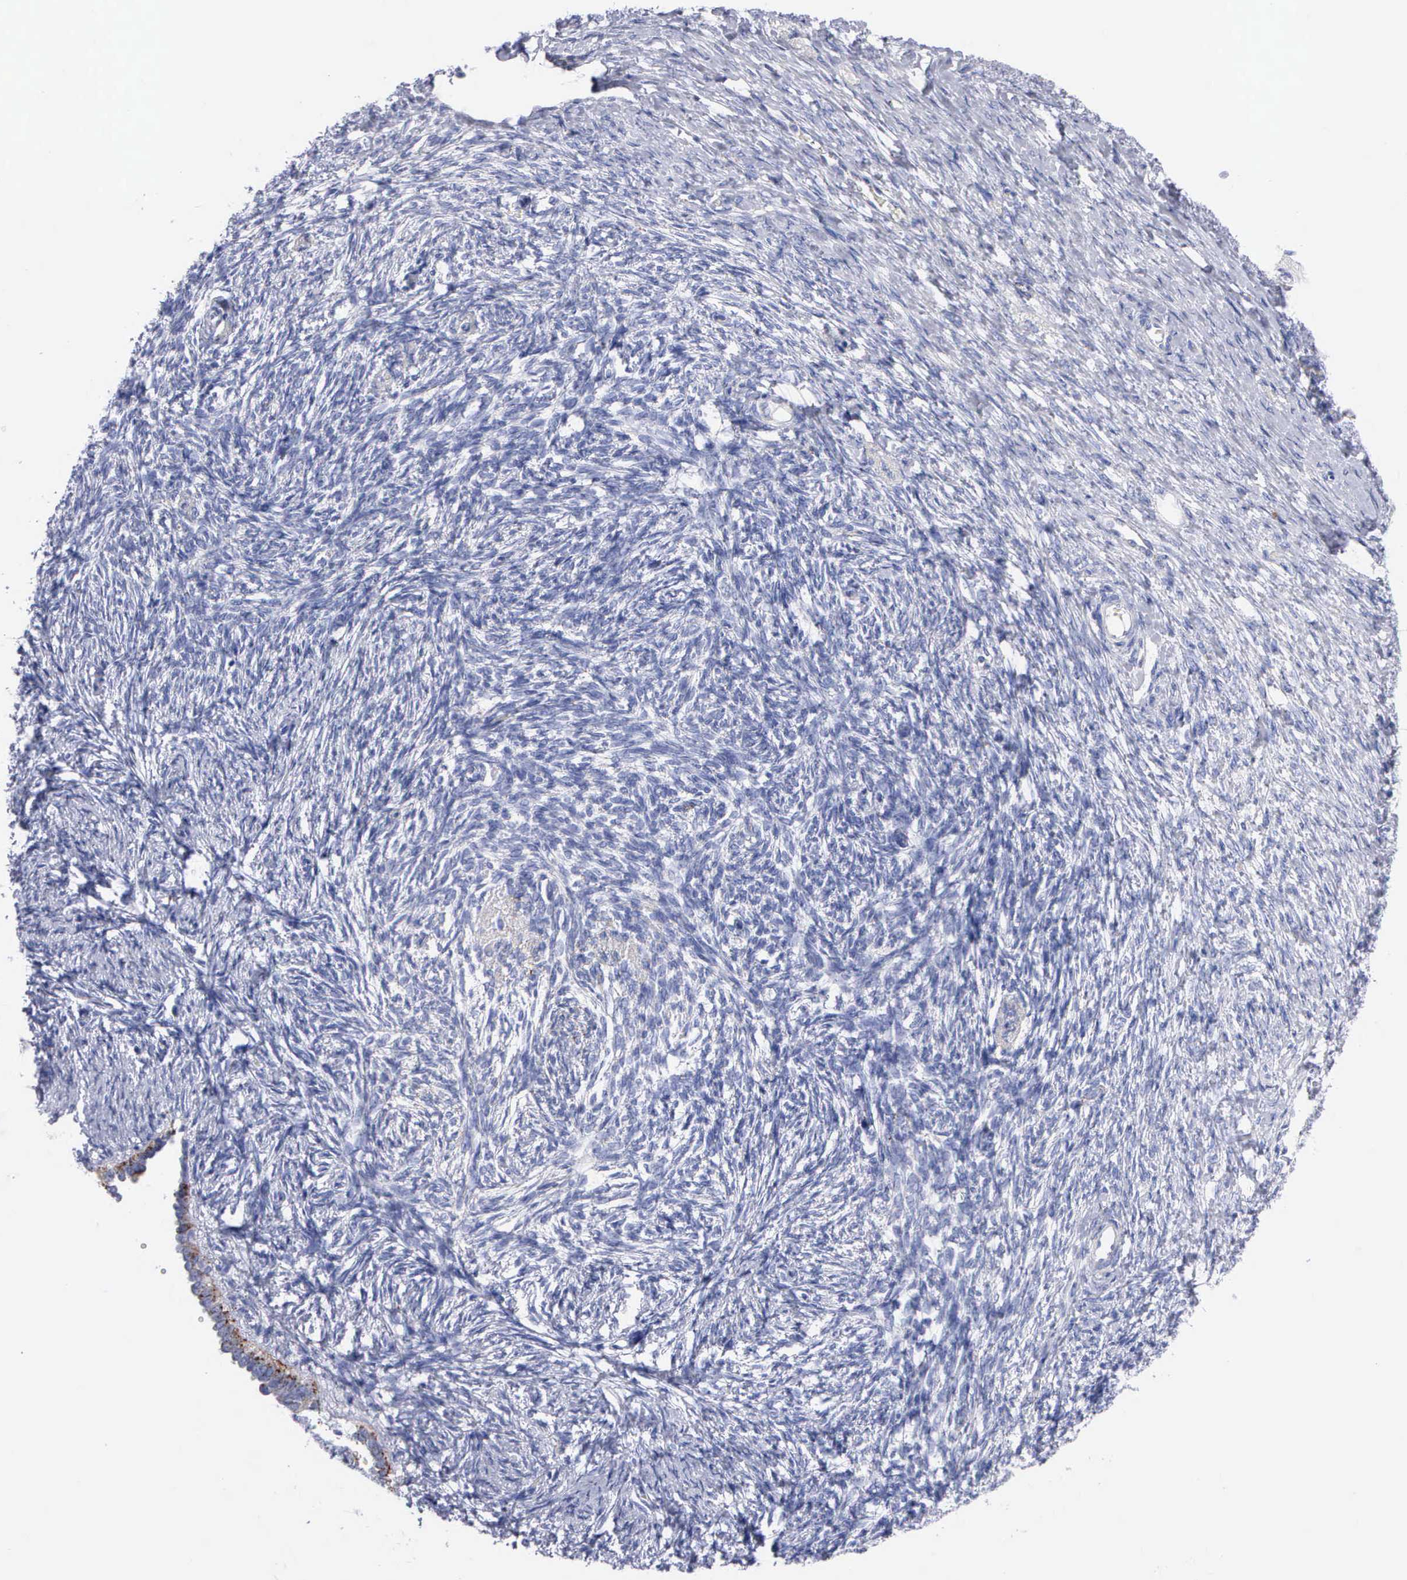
{"staining": {"intensity": "negative", "quantity": "none", "location": "none"}, "tissue": "ovarian cancer", "cell_type": "Tumor cells", "image_type": "cancer", "snomed": [{"axis": "morphology", "description": "Normal tissue, NOS"}, {"axis": "morphology", "description": "Cystadenocarcinoma, serous, NOS"}, {"axis": "topography", "description": "Ovary"}], "caption": "Immunohistochemical staining of ovarian cancer demonstrates no significant staining in tumor cells. (Brightfield microscopy of DAB (3,3'-diaminobenzidine) immunohistochemistry (IHC) at high magnification).", "gene": "CTSL", "patient": {"sex": "female", "age": 62}}